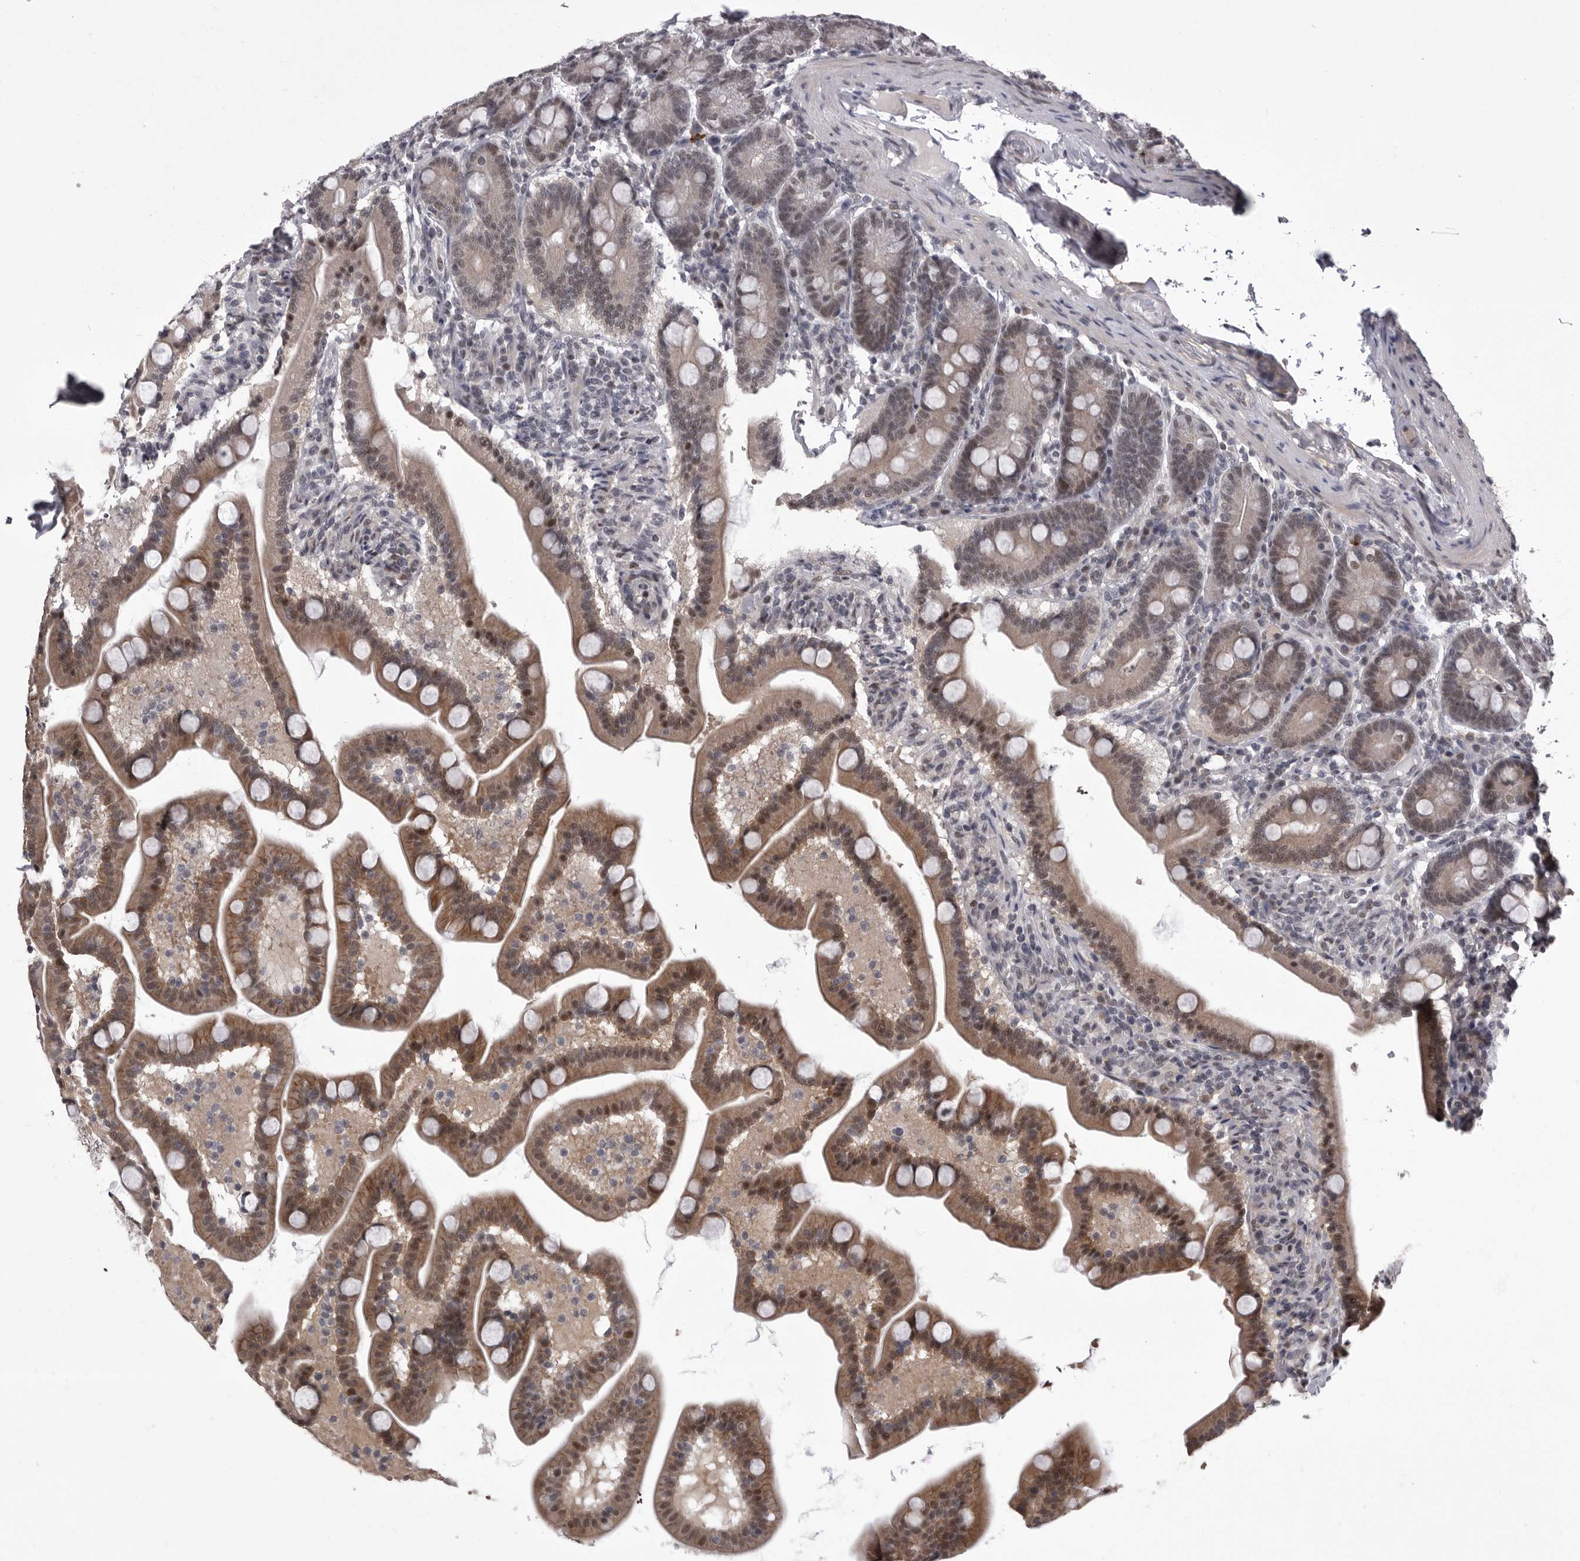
{"staining": {"intensity": "moderate", "quantity": "25%-75%", "location": "cytoplasmic/membranous,nuclear"}, "tissue": "duodenum", "cell_type": "Glandular cells", "image_type": "normal", "snomed": [{"axis": "morphology", "description": "Normal tissue, NOS"}, {"axis": "topography", "description": "Duodenum"}], "caption": "The photomicrograph demonstrates immunohistochemical staining of normal duodenum. There is moderate cytoplasmic/membranous,nuclear staining is appreciated in approximately 25%-75% of glandular cells. (DAB IHC, brown staining for protein, blue staining for nuclei).", "gene": "PRPF3", "patient": {"sex": "male", "age": 54}}